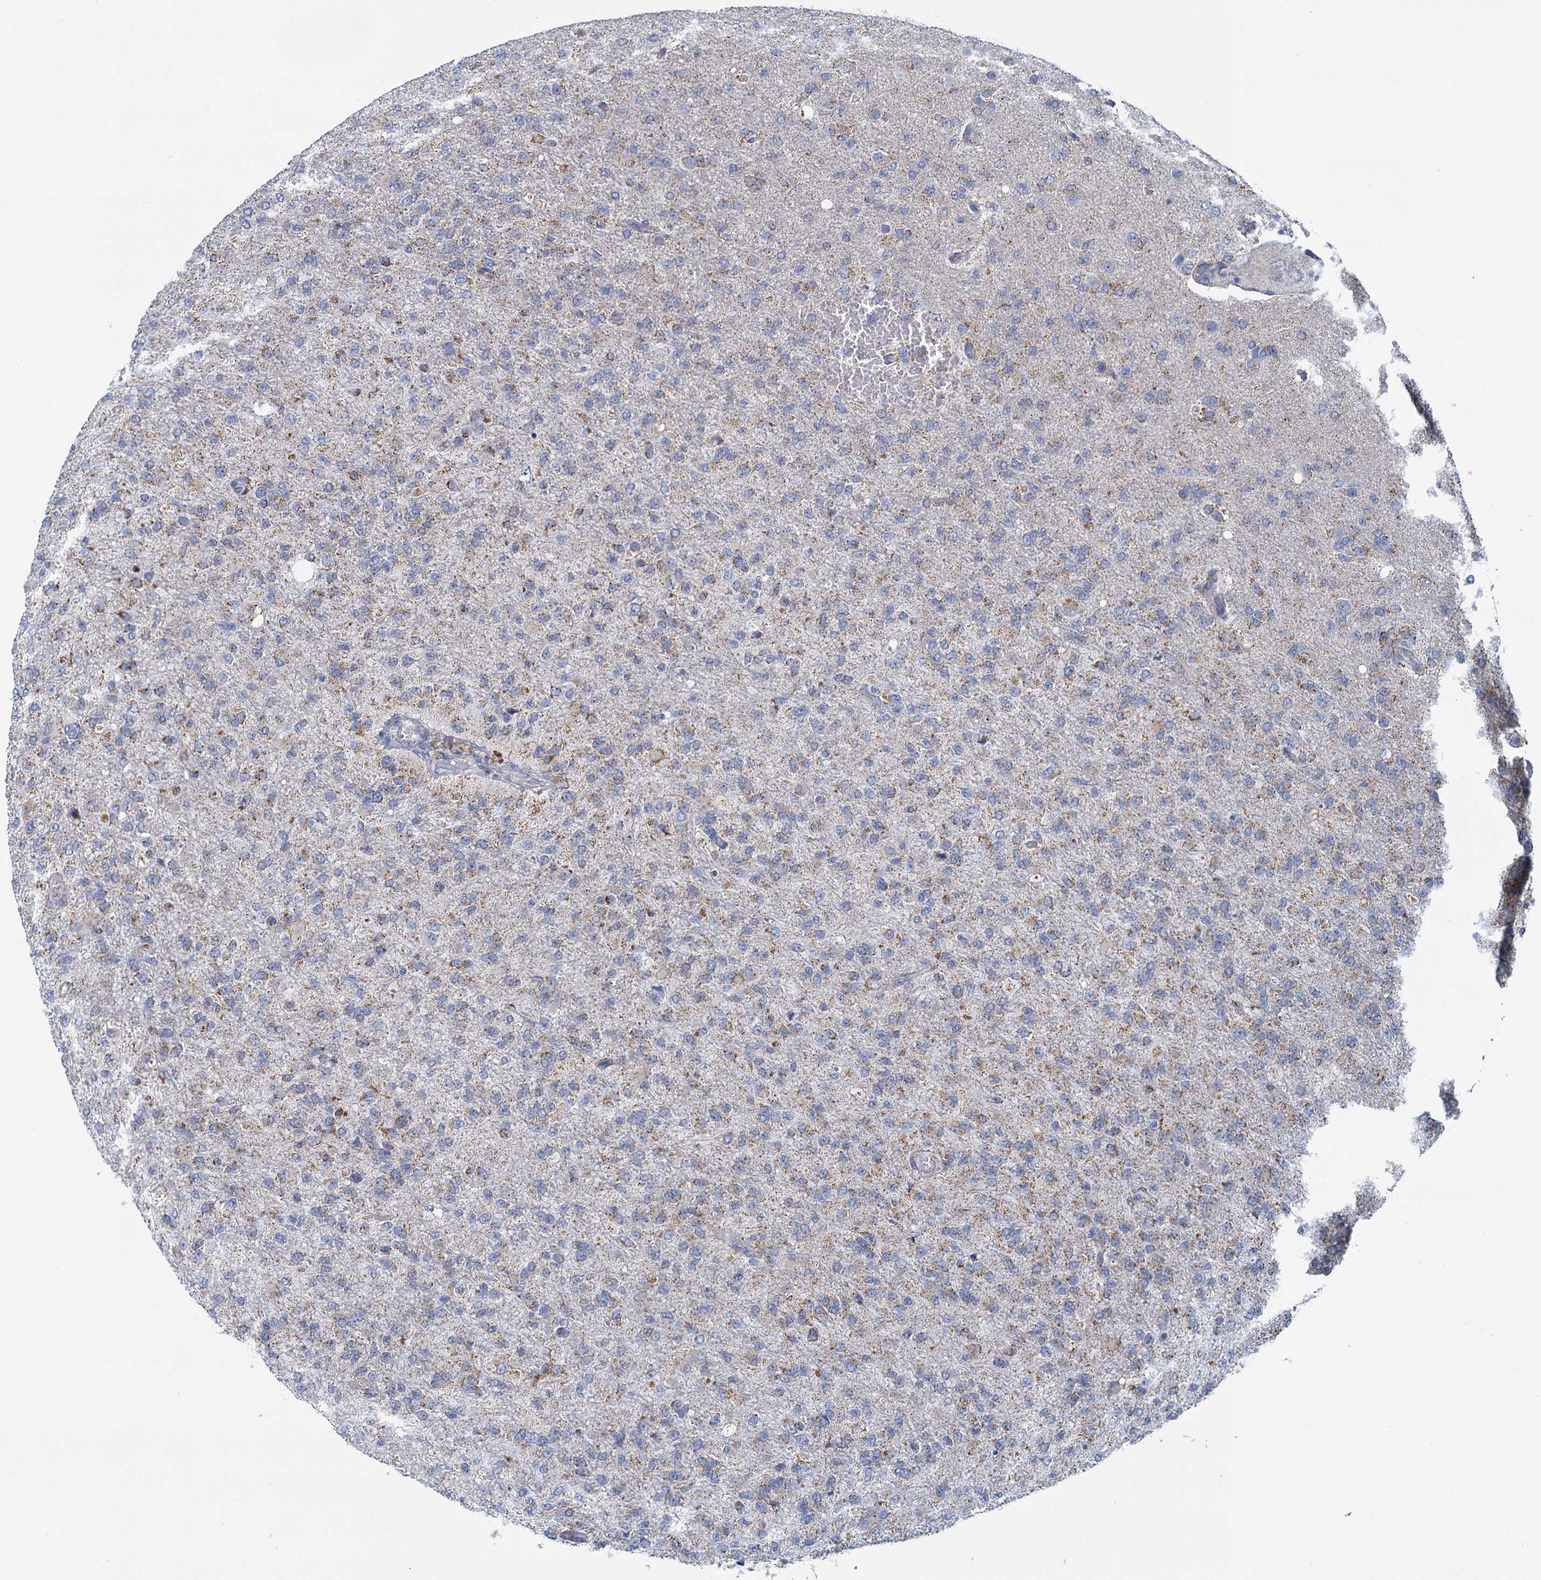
{"staining": {"intensity": "weak", "quantity": "<25%", "location": "cytoplasmic/membranous"}, "tissue": "glioma", "cell_type": "Tumor cells", "image_type": "cancer", "snomed": [{"axis": "morphology", "description": "Glioma, malignant, High grade"}, {"axis": "topography", "description": "Brain"}], "caption": "Photomicrograph shows no significant protein positivity in tumor cells of glioma.", "gene": "CCP110", "patient": {"sex": "female", "age": 74}}